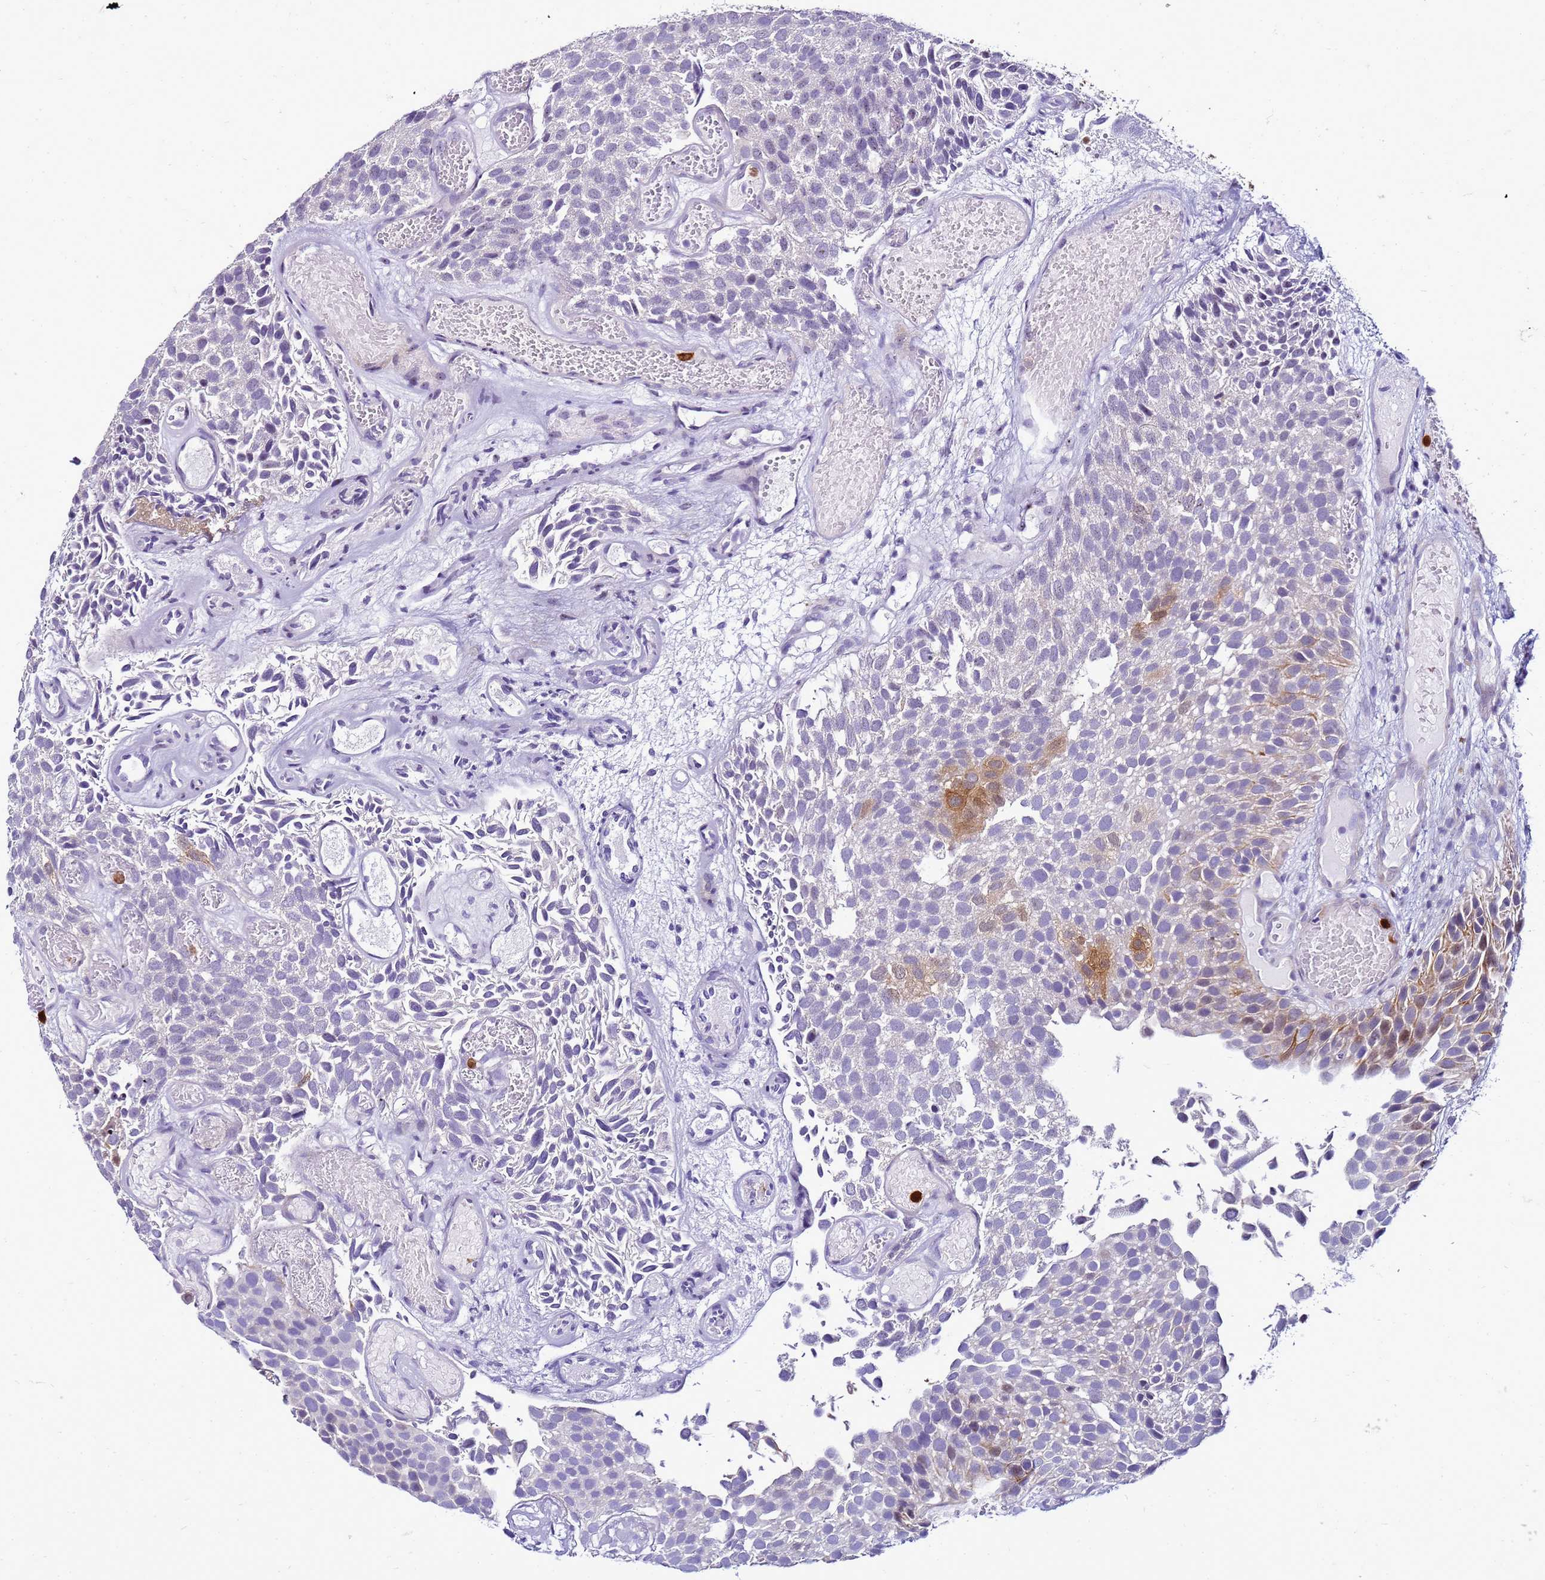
{"staining": {"intensity": "moderate", "quantity": "<25%", "location": "cytoplasmic/membranous"}, "tissue": "urothelial cancer", "cell_type": "Tumor cells", "image_type": "cancer", "snomed": [{"axis": "morphology", "description": "Urothelial carcinoma, Low grade"}, {"axis": "topography", "description": "Urinary bladder"}], "caption": "Urothelial cancer was stained to show a protein in brown. There is low levels of moderate cytoplasmic/membranous positivity in about <25% of tumor cells.", "gene": "VPS4B", "patient": {"sex": "male", "age": 89}}